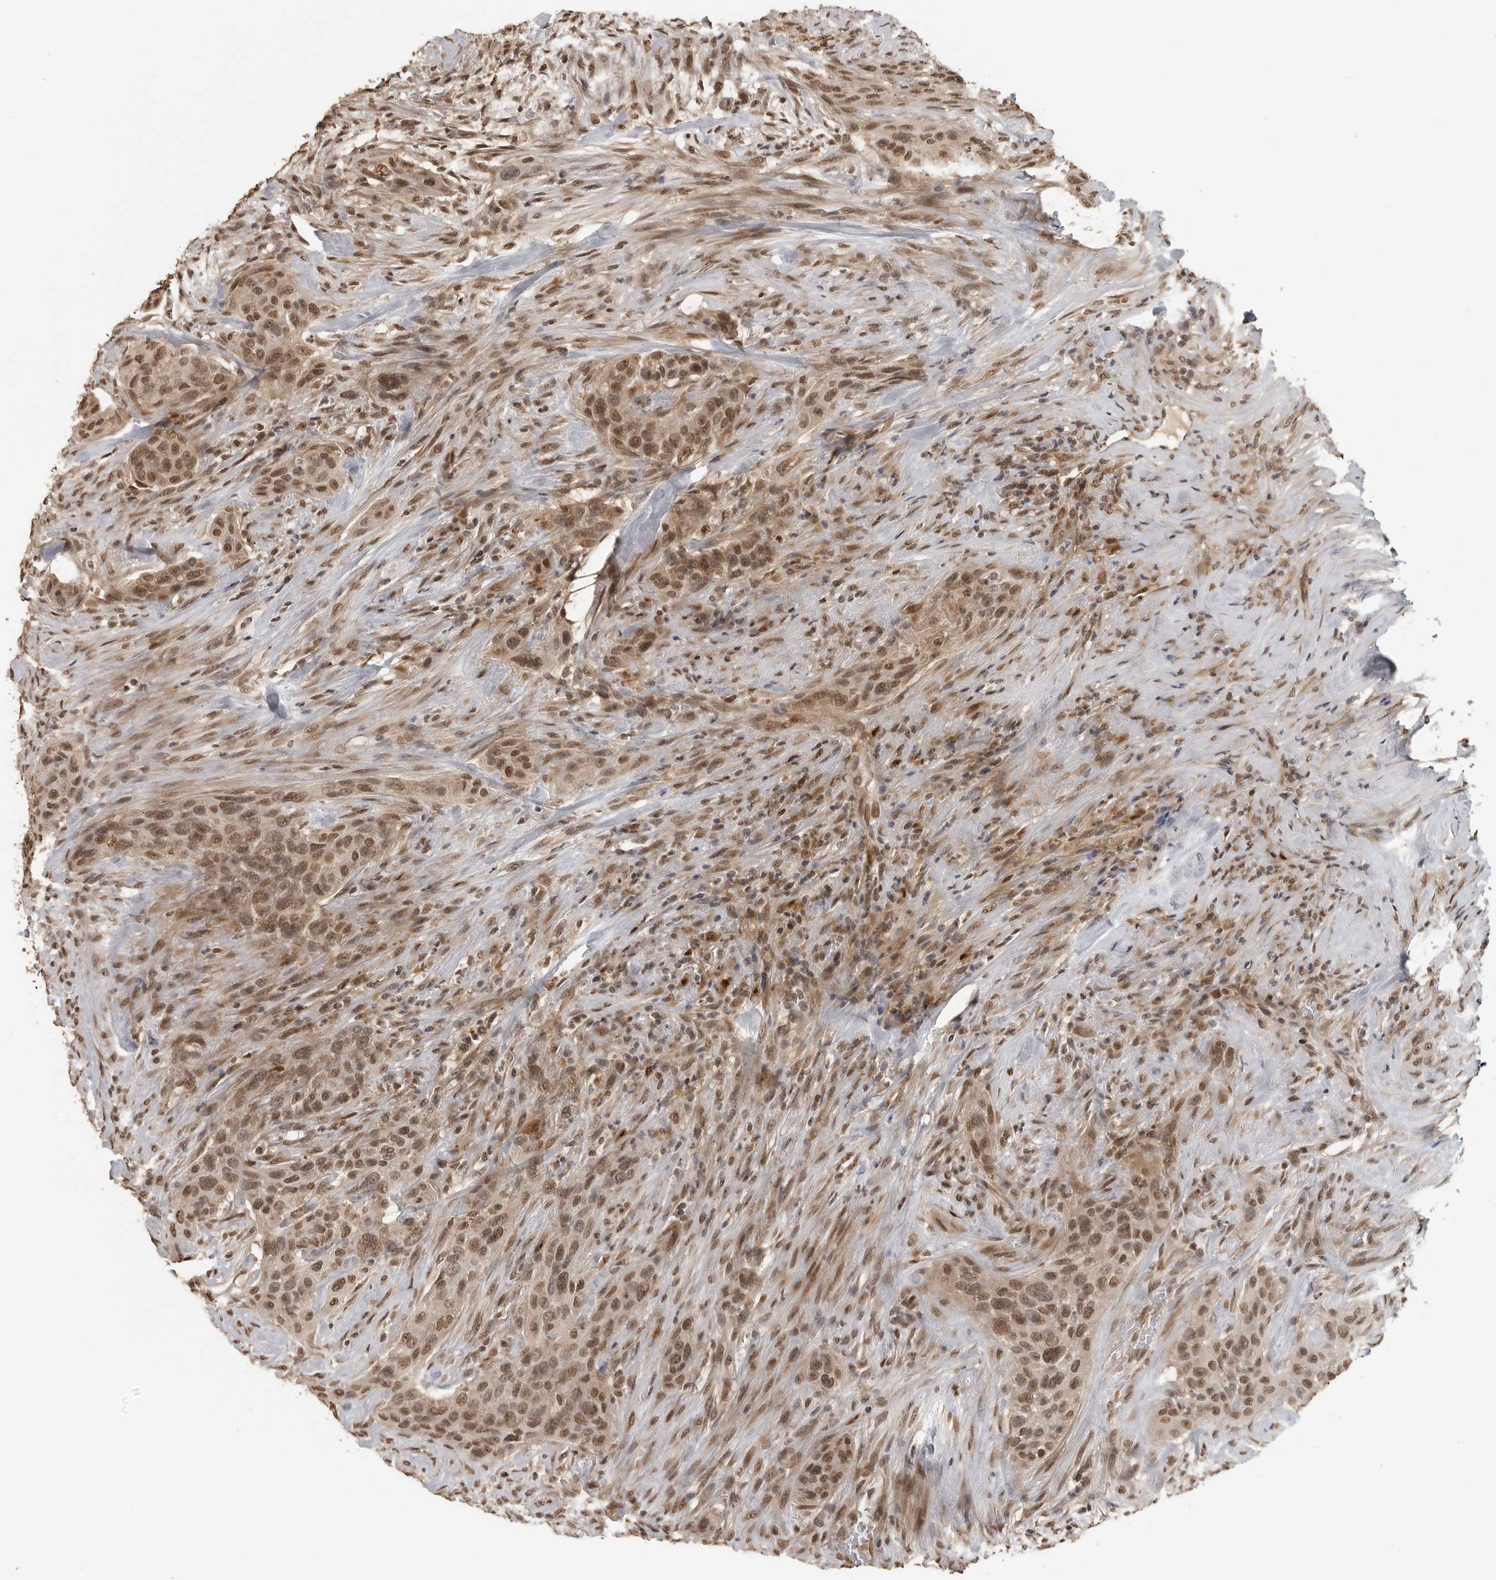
{"staining": {"intensity": "moderate", "quantity": ">75%", "location": "nuclear"}, "tissue": "urothelial cancer", "cell_type": "Tumor cells", "image_type": "cancer", "snomed": [{"axis": "morphology", "description": "Urothelial carcinoma, High grade"}, {"axis": "topography", "description": "Urinary bladder"}], "caption": "This micrograph shows immunohistochemistry (IHC) staining of urothelial cancer, with medium moderate nuclear staining in about >75% of tumor cells.", "gene": "CLOCK", "patient": {"sex": "male", "age": 35}}